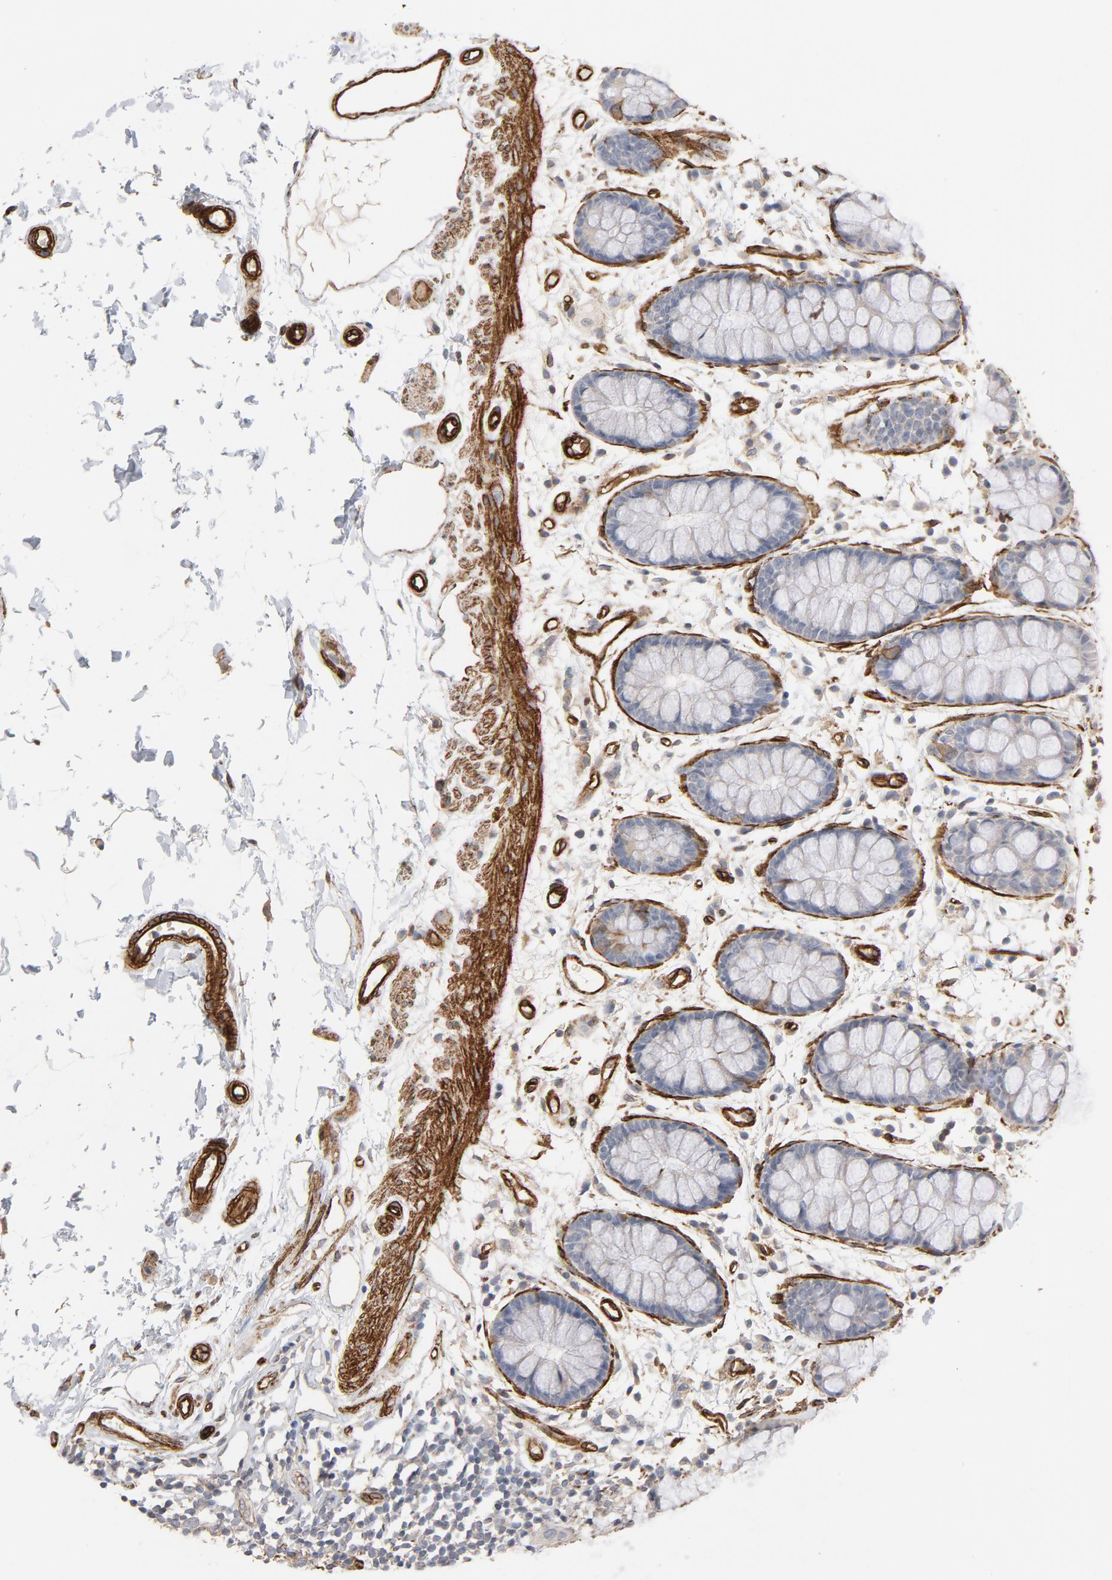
{"staining": {"intensity": "negative", "quantity": "none", "location": "none"}, "tissue": "rectum", "cell_type": "Glandular cells", "image_type": "normal", "snomed": [{"axis": "morphology", "description": "Normal tissue, NOS"}, {"axis": "topography", "description": "Rectum"}], "caption": "The micrograph exhibits no significant expression in glandular cells of rectum. (DAB (3,3'-diaminobenzidine) immunohistochemistry with hematoxylin counter stain).", "gene": "GNG2", "patient": {"sex": "female", "age": 66}}